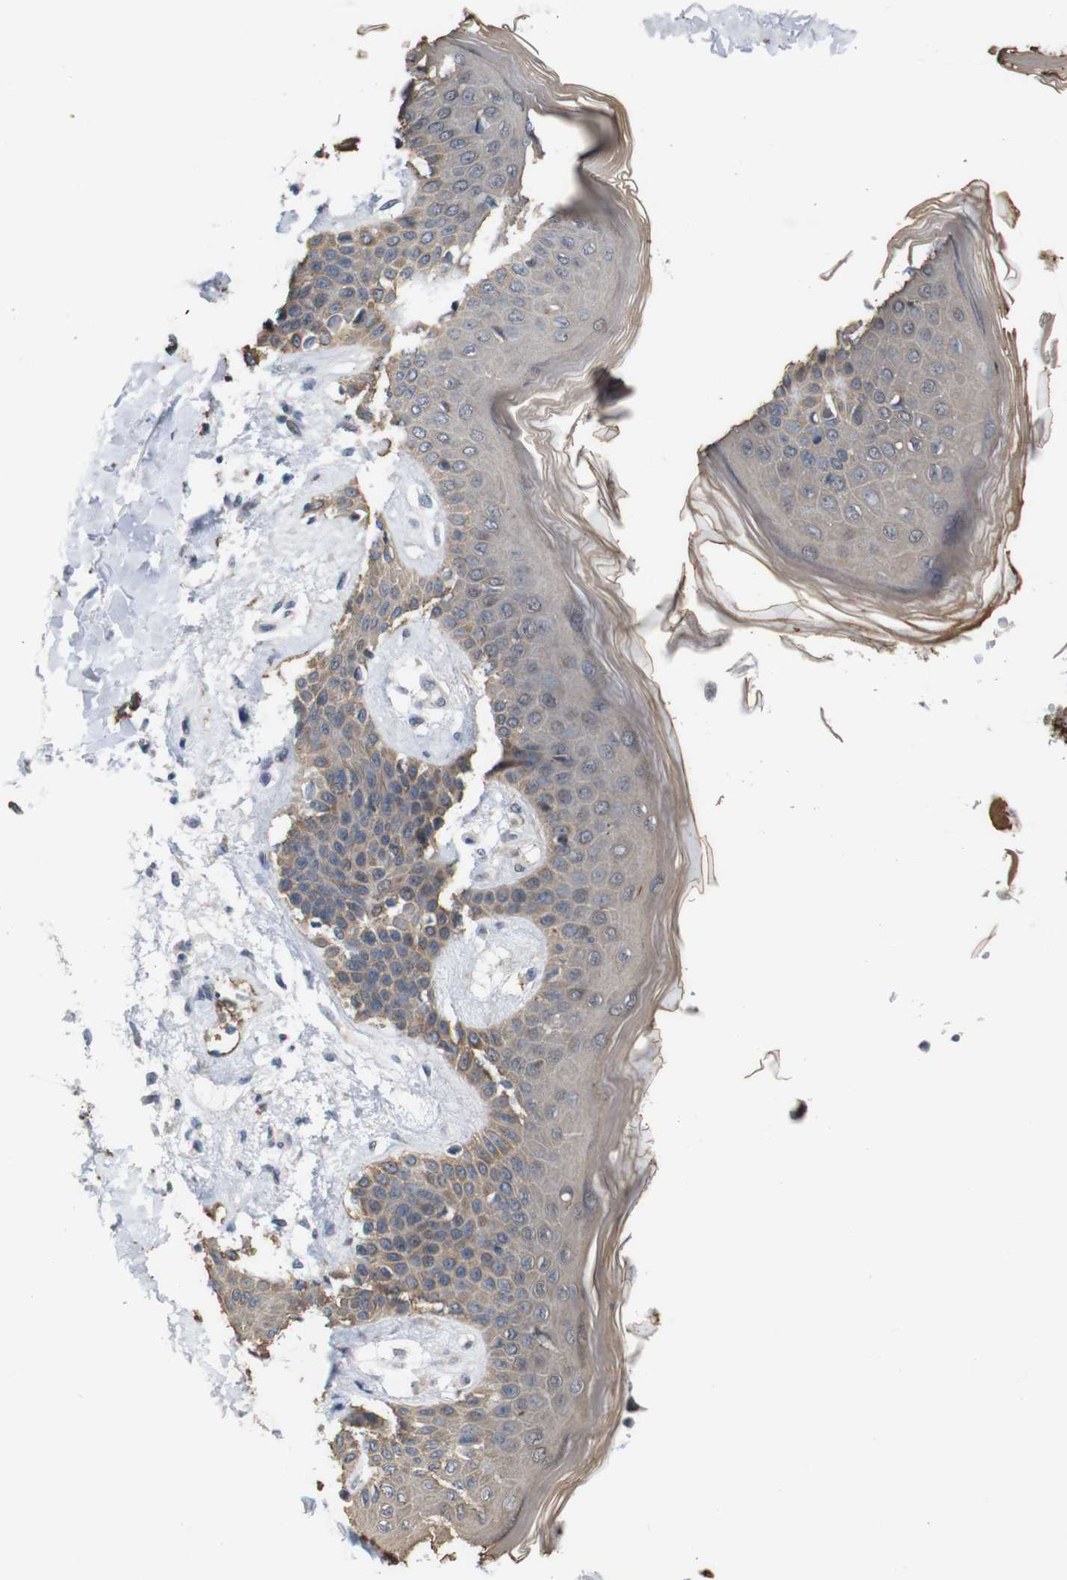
{"staining": {"intensity": "negative", "quantity": "none", "location": "none"}, "tissue": "skin", "cell_type": "Fibroblasts", "image_type": "normal", "snomed": [{"axis": "morphology", "description": "Normal tissue, NOS"}, {"axis": "topography", "description": "Skin"}], "caption": "An IHC micrograph of benign skin is shown. There is no staining in fibroblasts of skin. (Brightfield microscopy of DAB (3,3'-diaminobenzidine) immunohistochemistry (IHC) at high magnification).", "gene": "ATP7B", "patient": {"sex": "male", "age": 53}}